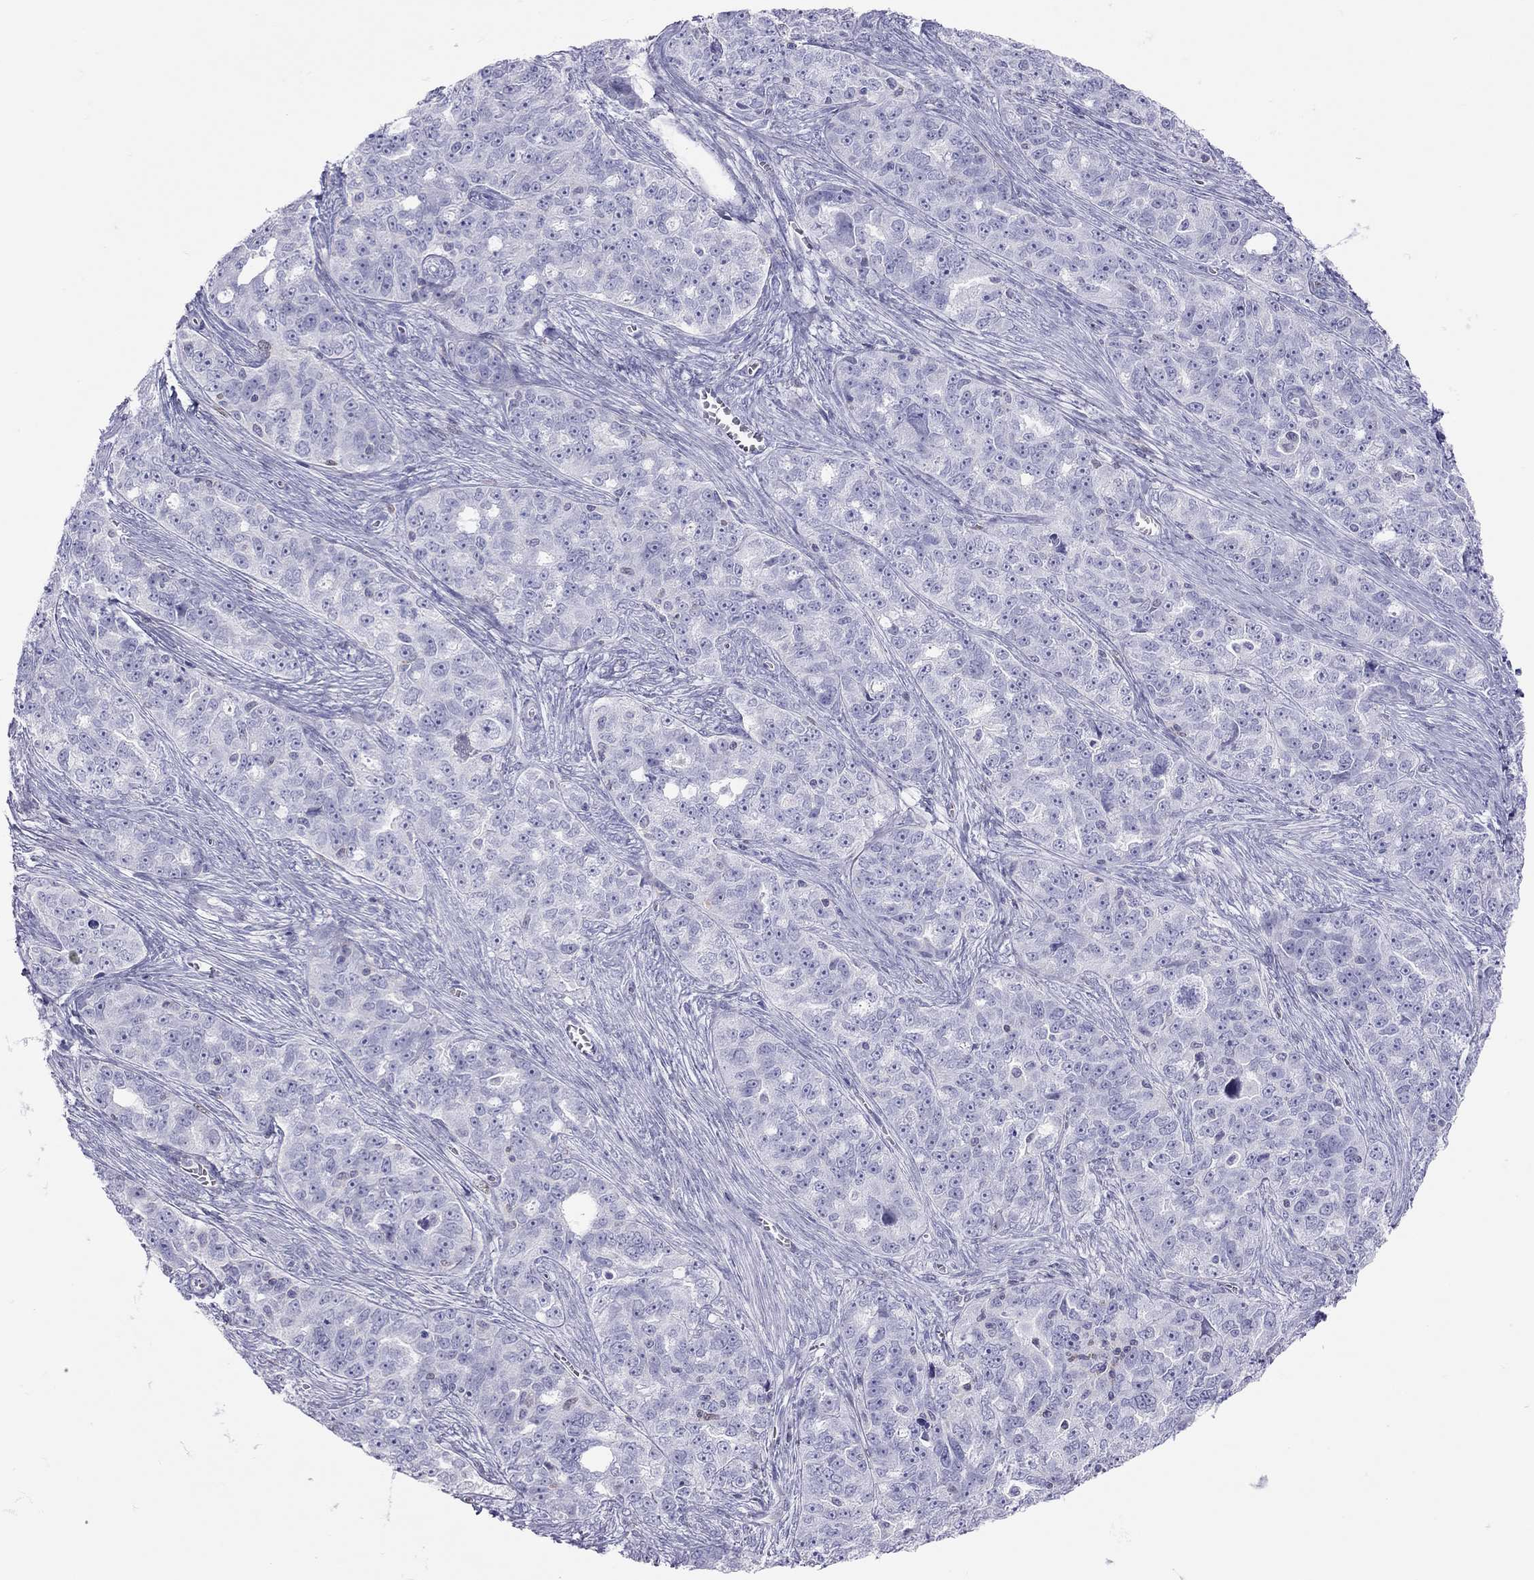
{"staining": {"intensity": "negative", "quantity": "none", "location": "none"}, "tissue": "ovarian cancer", "cell_type": "Tumor cells", "image_type": "cancer", "snomed": [{"axis": "morphology", "description": "Cystadenocarcinoma, serous, NOS"}, {"axis": "topography", "description": "Ovary"}], "caption": "Immunohistochemical staining of serous cystadenocarcinoma (ovarian) shows no significant expression in tumor cells.", "gene": "STAG3", "patient": {"sex": "female", "age": 51}}